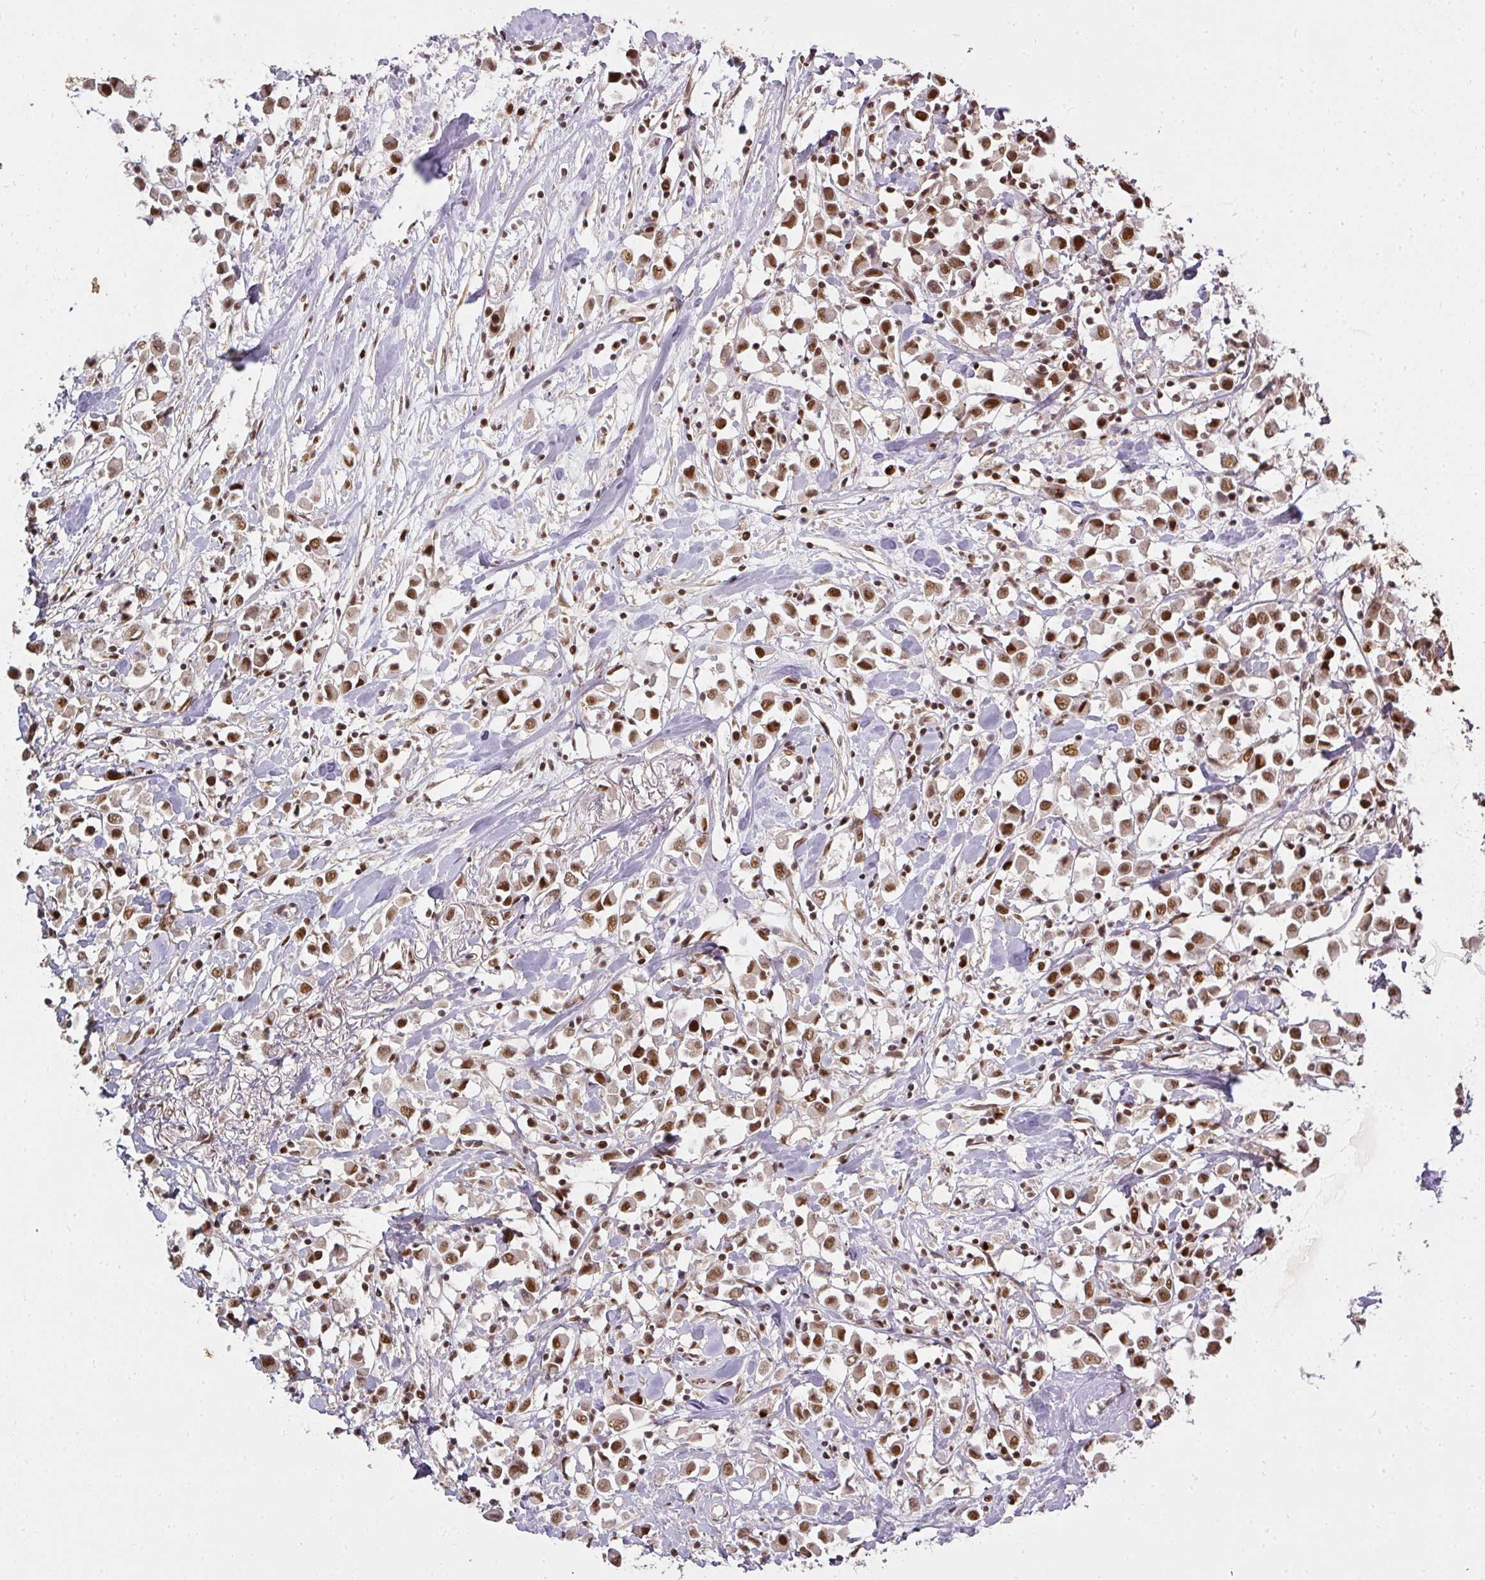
{"staining": {"intensity": "moderate", "quantity": ">75%", "location": "nuclear"}, "tissue": "breast cancer", "cell_type": "Tumor cells", "image_type": "cancer", "snomed": [{"axis": "morphology", "description": "Duct carcinoma"}, {"axis": "topography", "description": "Breast"}], "caption": "Invasive ductal carcinoma (breast) stained for a protein (brown) displays moderate nuclear positive expression in about >75% of tumor cells.", "gene": "GPRIN2", "patient": {"sex": "female", "age": 61}}